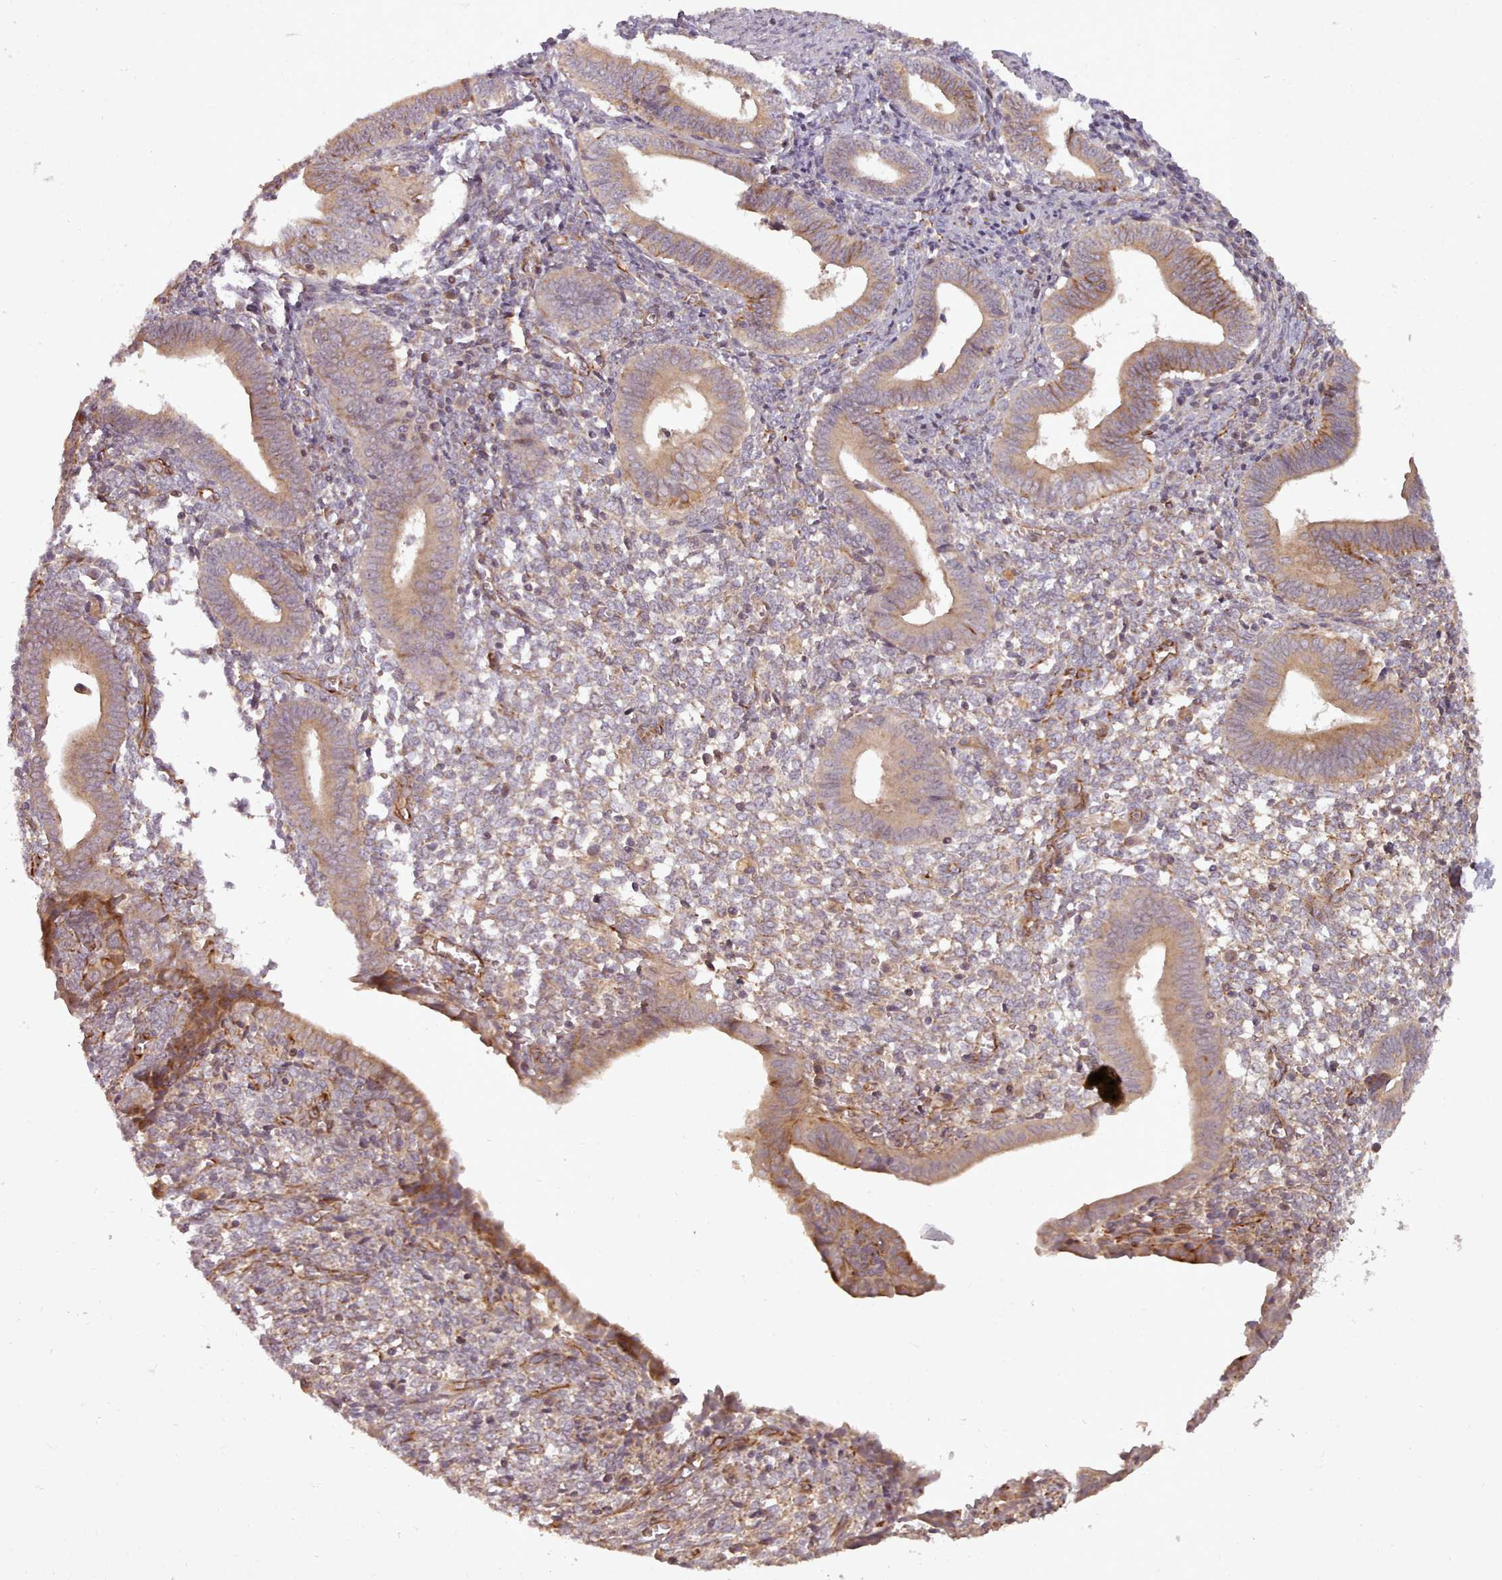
{"staining": {"intensity": "moderate", "quantity": "25%-75%", "location": "cytoplasmic/membranous"}, "tissue": "endometrium", "cell_type": "Cells in endometrial stroma", "image_type": "normal", "snomed": [{"axis": "morphology", "description": "Normal tissue, NOS"}, {"axis": "topography", "description": "Other"}, {"axis": "topography", "description": "Endometrium"}], "caption": "Protein expression analysis of unremarkable endometrium shows moderate cytoplasmic/membranous expression in about 25%-75% of cells in endometrial stroma.", "gene": "GBGT1", "patient": {"sex": "female", "age": 44}}